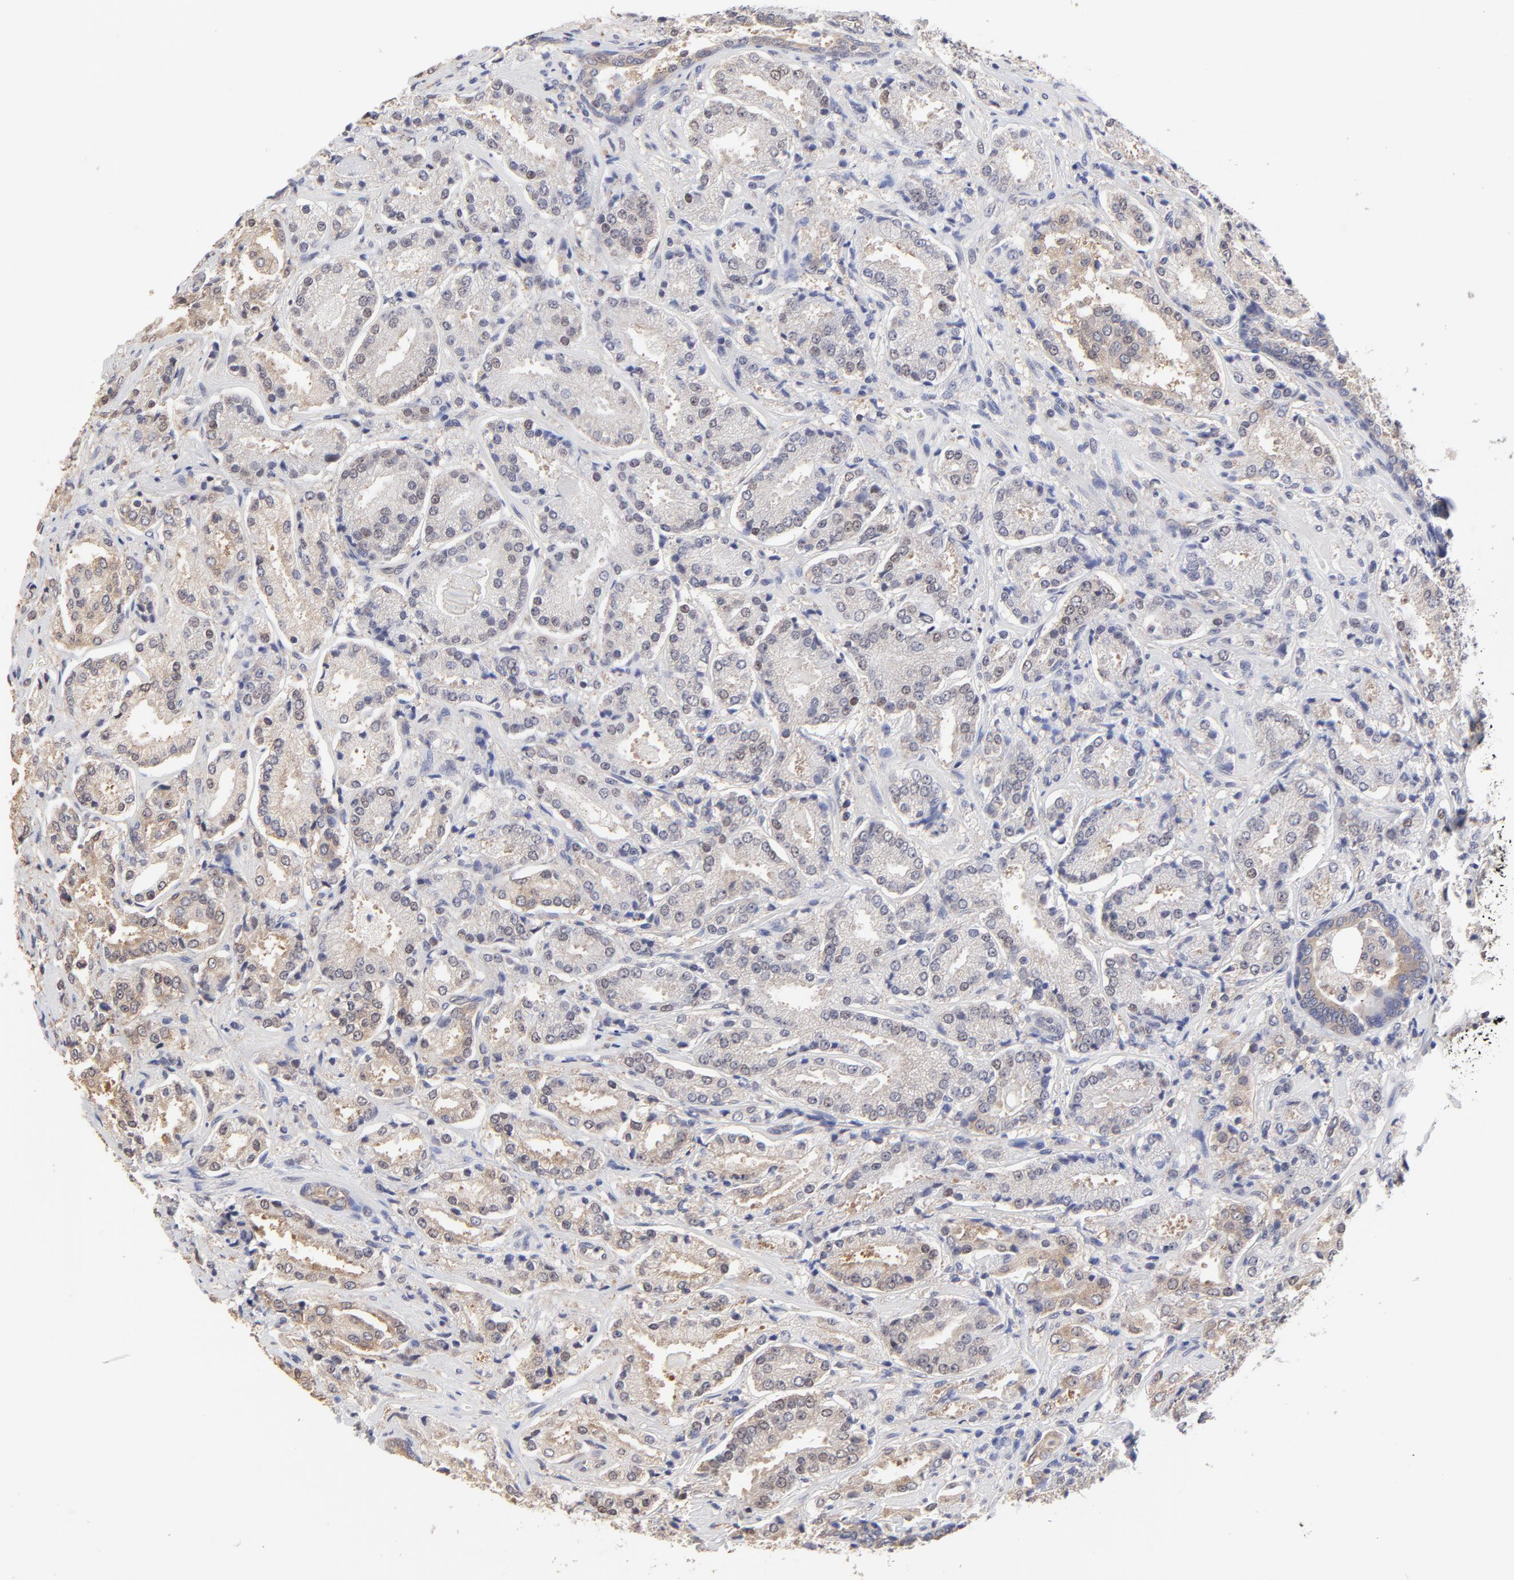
{"staining": {"intensity": "weak", "quantity": "25%-75%", "location": "cytoplasmic/membranous"}, "tissue": "prostate cancer", "cell_type": "Tumor cells", "image_type": "cancer", "snomed": [{"axis": "morphology", "description": "Adenocarcinoma, High grade"}, {"axis": "topography", "description": "Prostate"}], "caption": "Protein expression analysis of prostate cancer shows weak cytoplasmic/membranous positivity in approximately 25%-75% of tumor cells. The protein of interest is stained brown, and the nuclei are stained in blue (DAB (3,3'-diaminobenzidine) IHC with brightfield microscopy, high magnification).", "gene": "CCT2", "patient": {"sex": "male", "age": 58}}